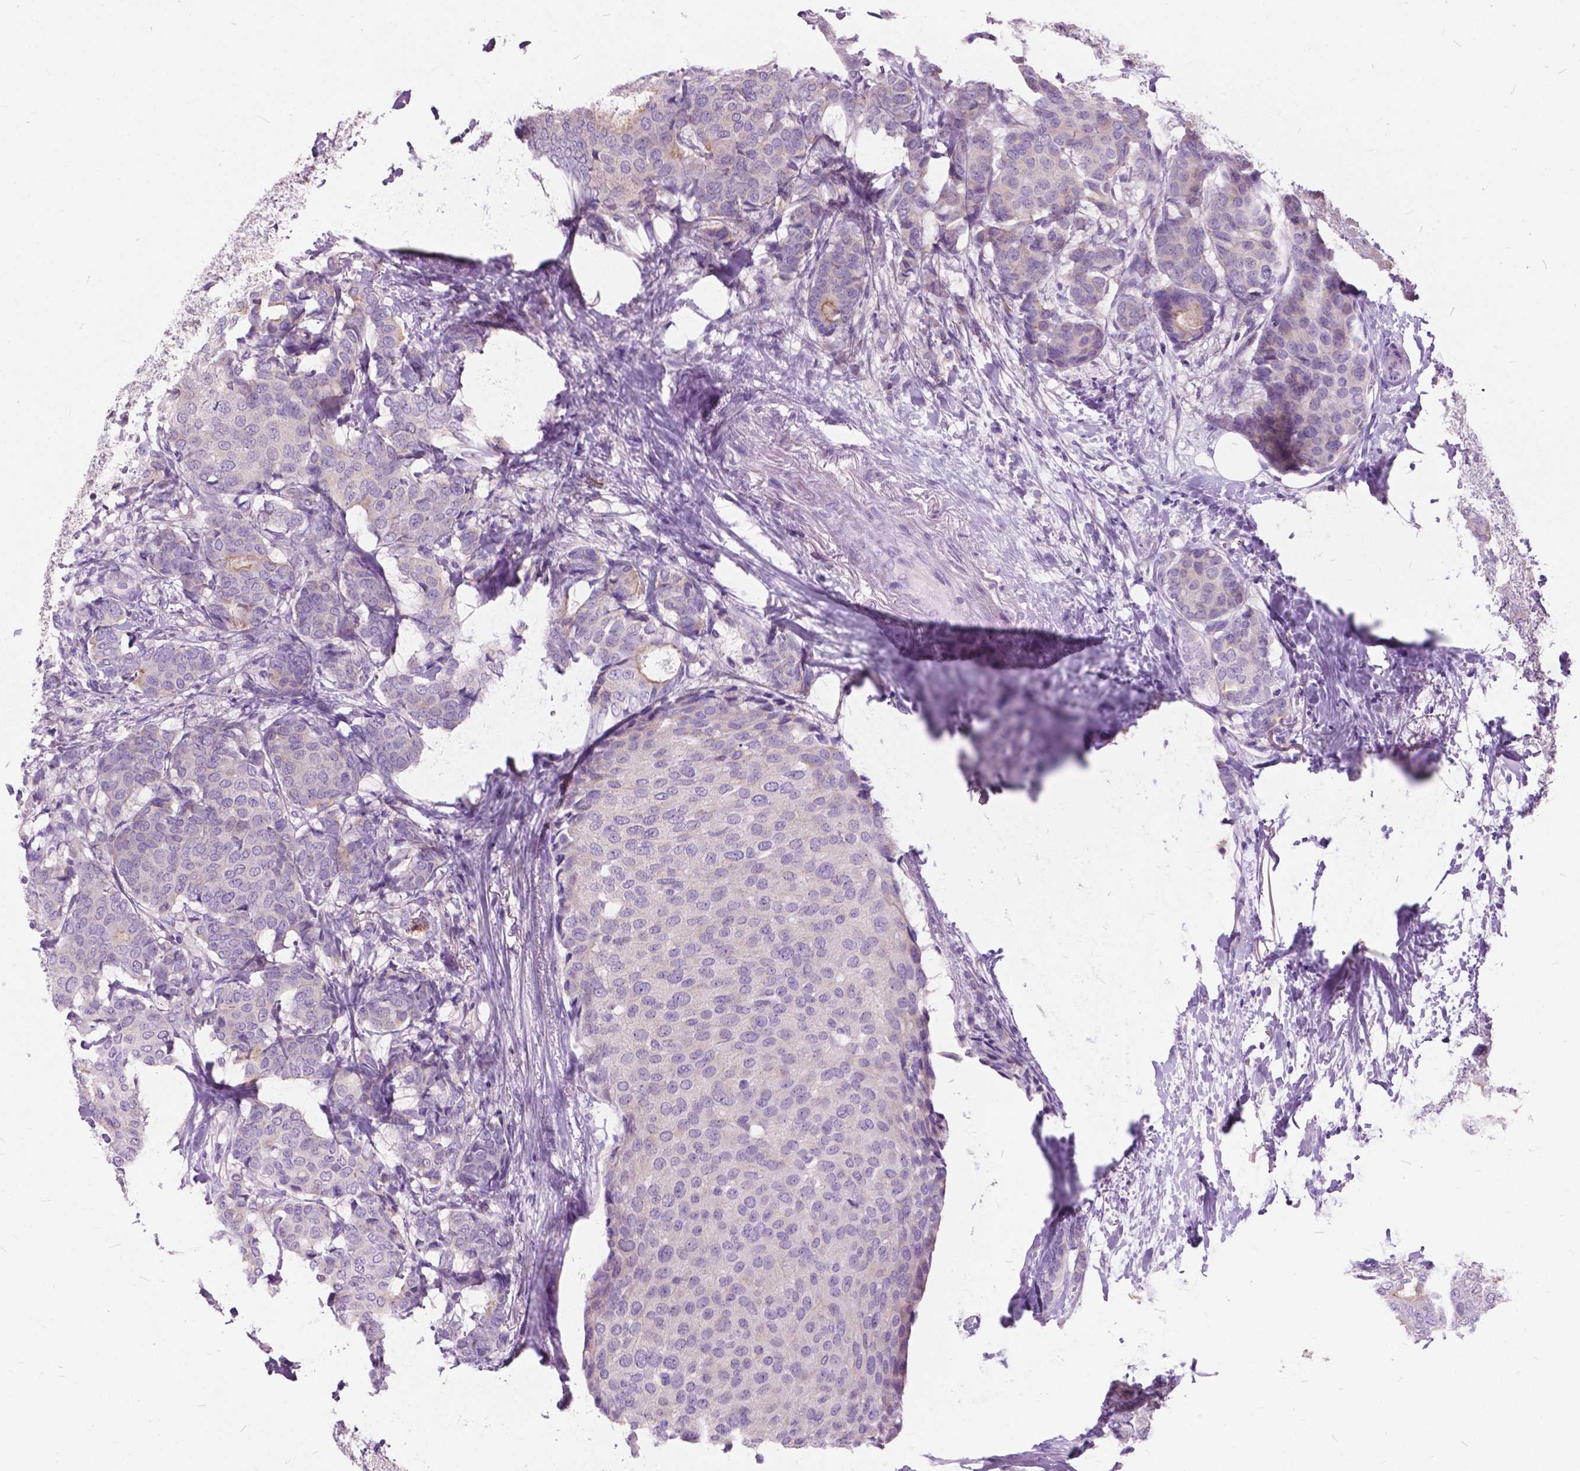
{"staining": {"intensity": "weak", "quantity": "<25%", "location": "cytoplasmic/membranous"}, "tissue": "breast cancer", "cell_type": "Tumor cells", "image_type": "cancer", "snomed": [{"axis": "morphology", "description": "Duct carcinoma"}, {"axis": "topography", "description": "Breast"}], "caption": "Histopathology image shows no significant protein positivity in tumor cells of breast cancer (invasive ductal carcinoma). (DAB (3,3'-diaminobenzidine) IHC, high magnification).", "gene": "PRR35", "patient": {"sex": "female", "age": 75}}